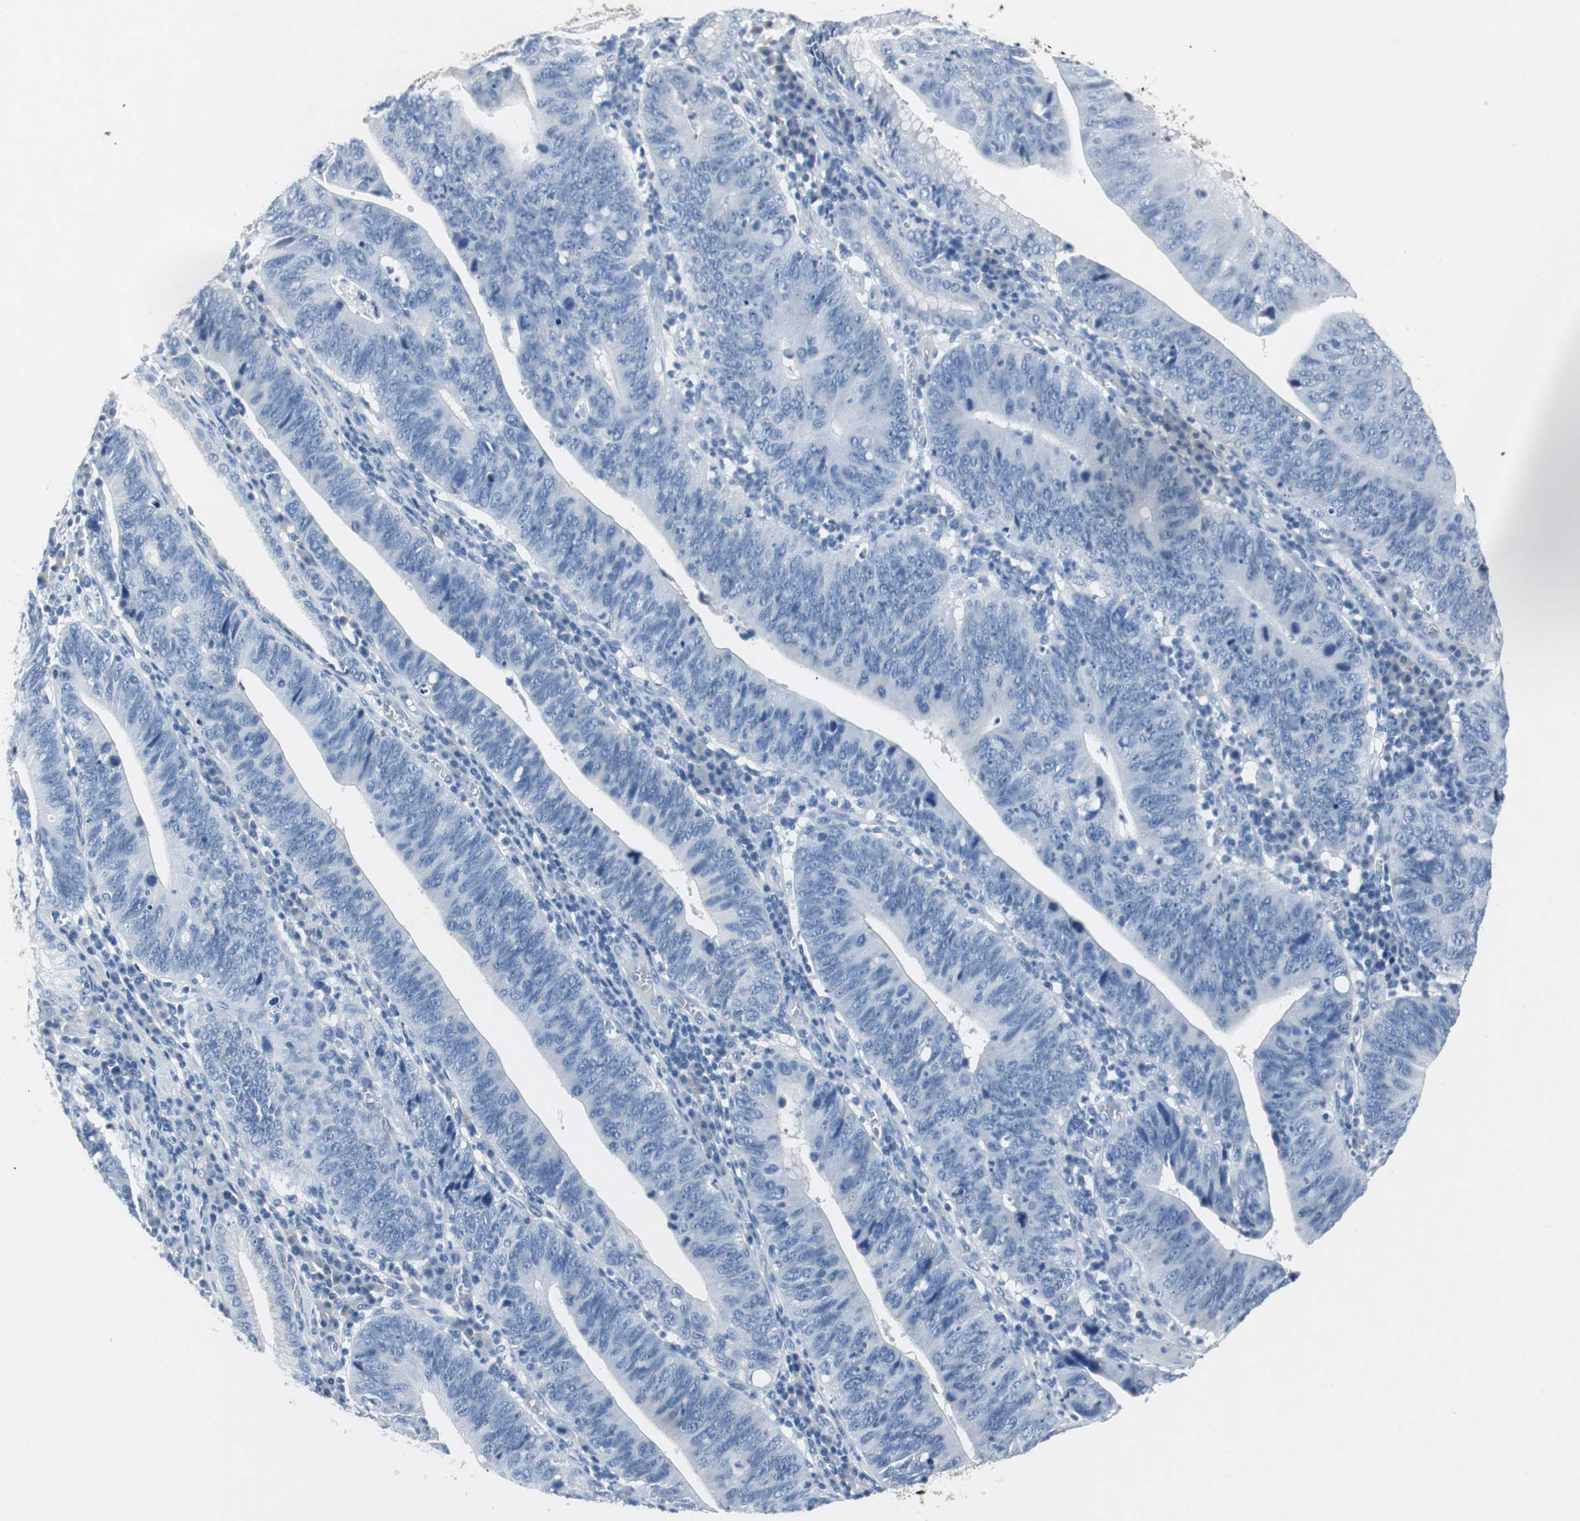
{"staining": {"intensity": "negative", "quantity": "none", "location": "none"}, "tissue": "stomach cancer", "cell_type": "Tumor cells", "image_type": "cancer", "snomed": [{"axis": "morphology", "description": "Adenocarcinoma, NOS"}, {"axis": "topography", "description": "Stomach"}], "caption": "DAB (3,3'-diaminobenzidine) immunohistochemical staining of adenocarcinoma (stomach) exhibits no significant staining in tumor cells.", "gene": "LRP2", "patient": {"sex": "male", "age": 59}}